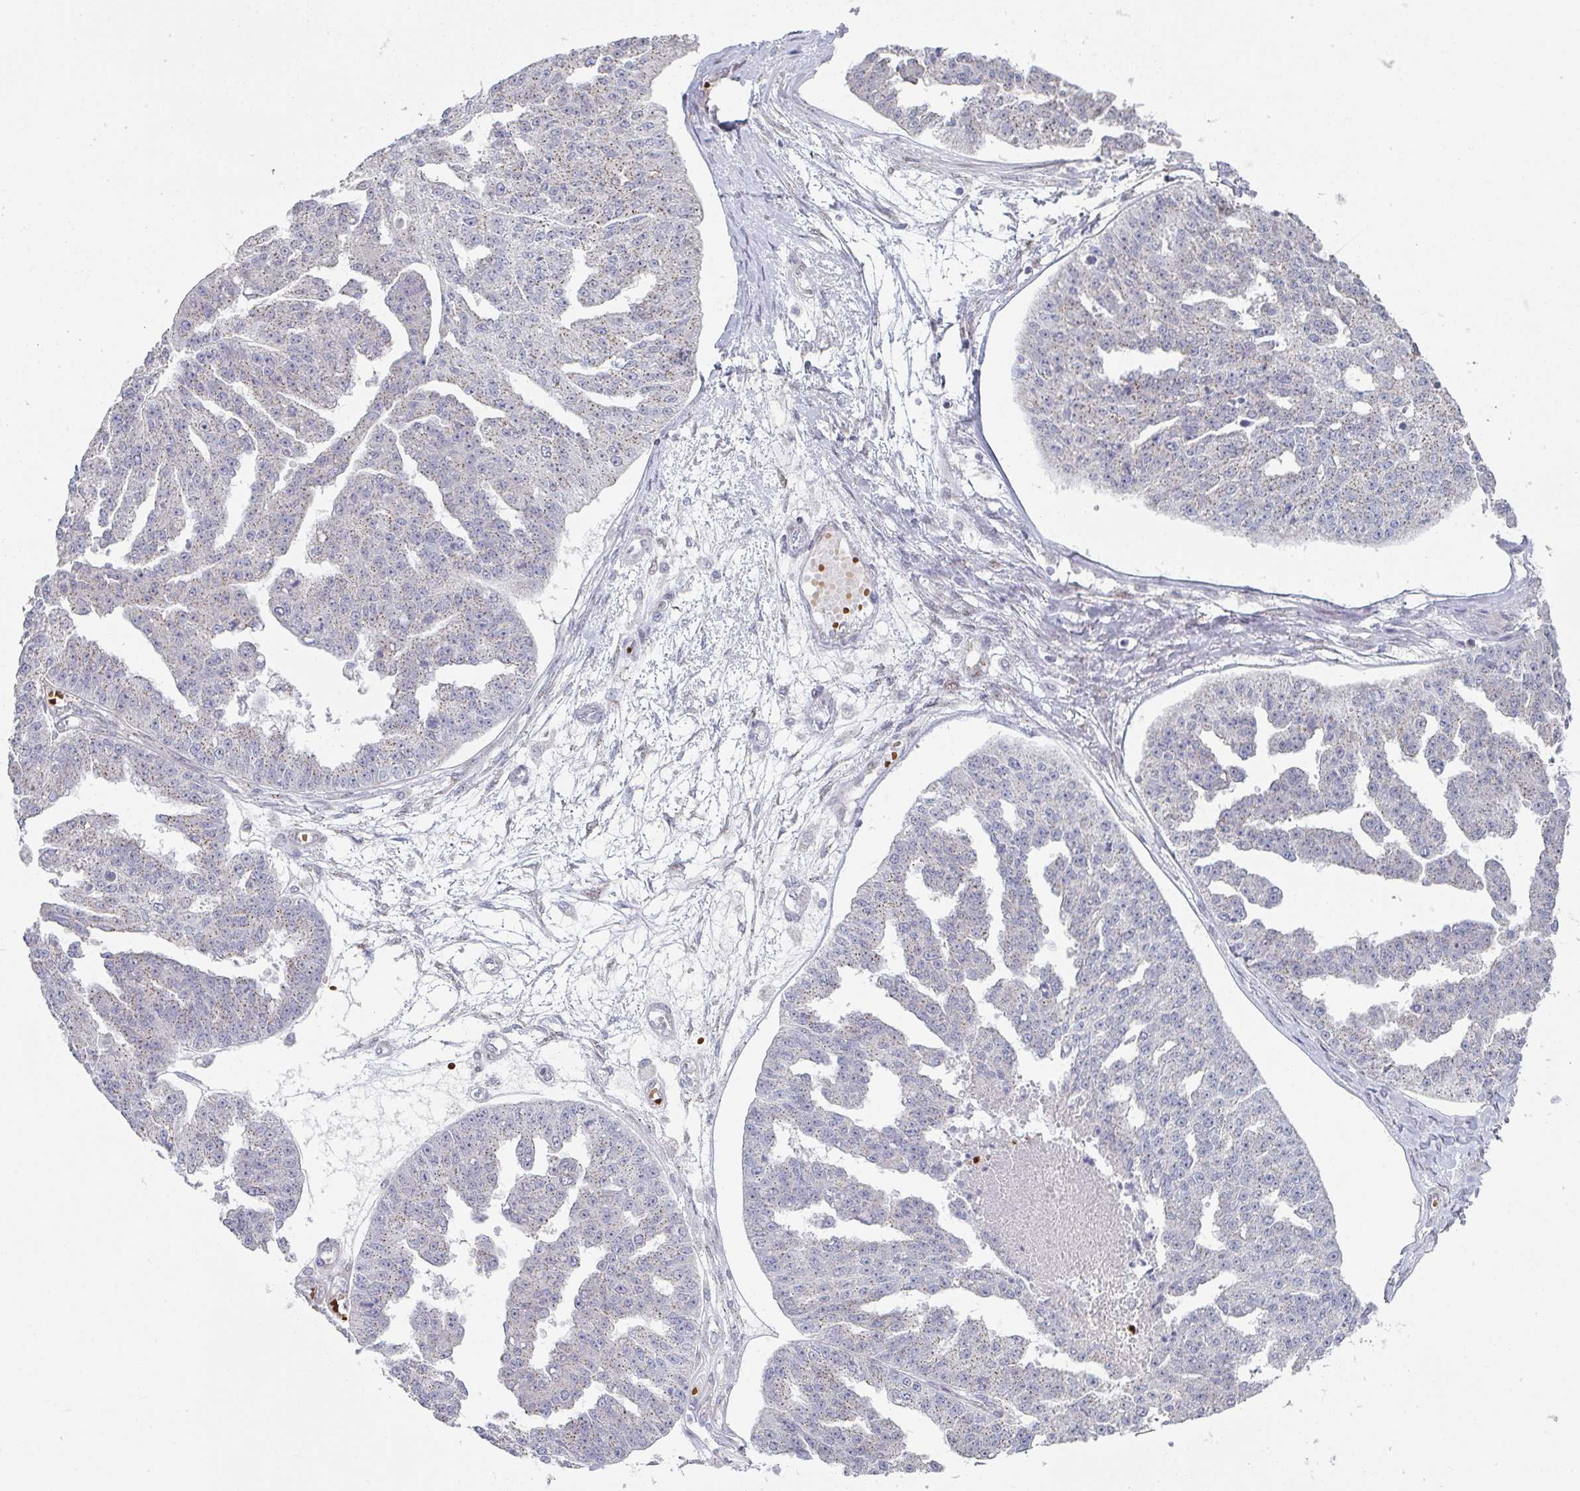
{"staining": {"intensity": "moderate", "quantity": "25%-75%", "location": "cytoplasmic/membranous"}, "tissue": "ovarian cancer", "cell_type": "Tumor cells", "image_type": "cancer", "snomed": [{"axis": "morphology", "description": "Cystadenocarcinoma, serous, NOS"}, {"axis": "topography", "description": "Ovary"}], "caption": "DAB (3,3'-diaminobenzidine) immunohistochemical staining of human ovarian serous cystadenocarcinoma exhibits moderate cytoplasmic/membranous protein positivity in approximately 25%-75% of tumor cells.", "gene": "ZNF526", "patient": {"sex": "female", "age": 58}}